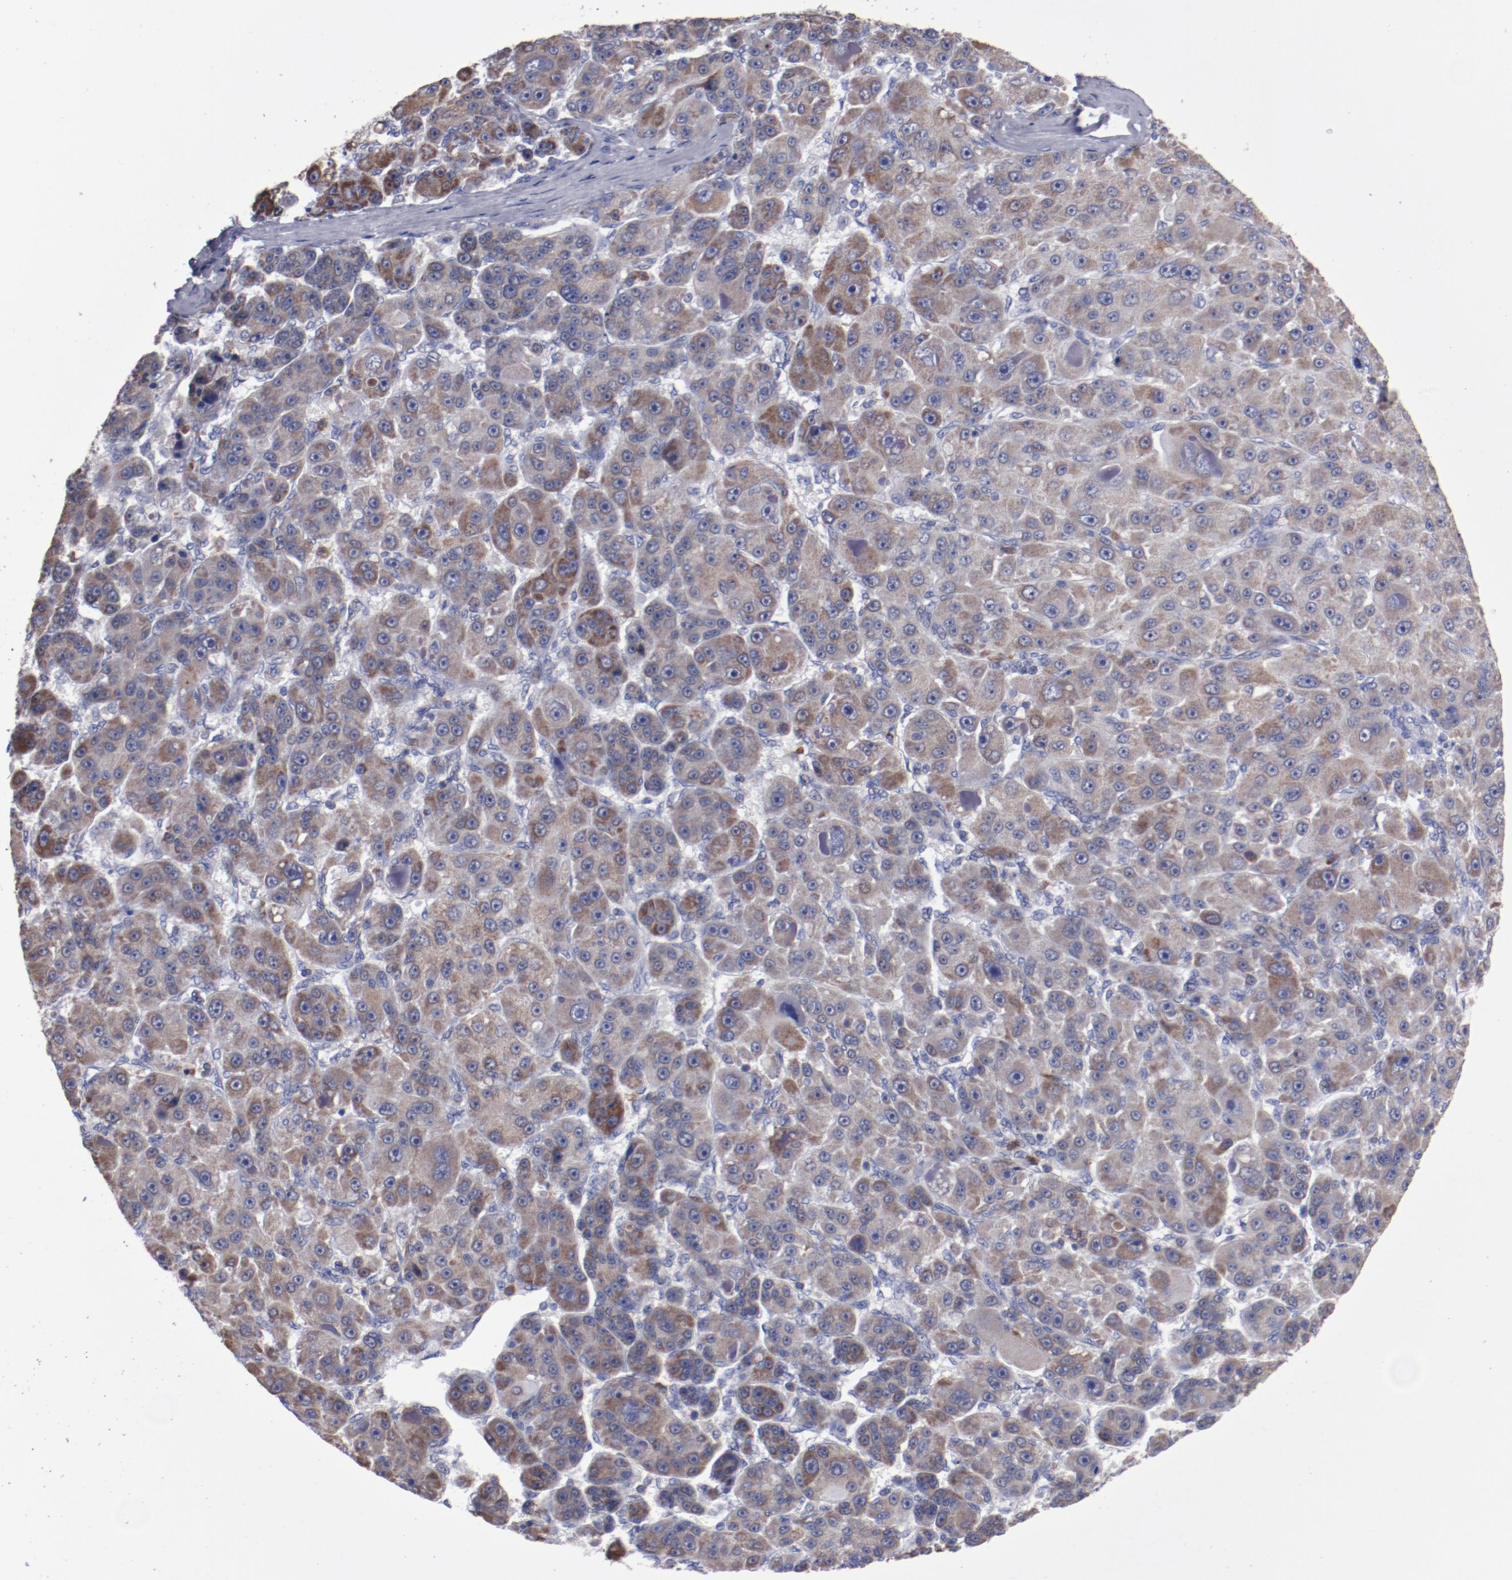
{"staining": {"intensity": "moderate", "quantity": "<25%", "location": "cytoplasmic/membranous"}, "tissue": "liver cancer", "cell_type": "Tumor cells", "image_type": "cancer", "snomed": [{"axis": "morphology", "description": "Carcinoma, Hepatocellular, NOS"}, {"axis": "topography", "description": "Liver"}], "caption": "DAB (3,3'-diaminobenzidine) immunohistochemical staining of human liver cancer demonstrates moderate cytoplasmic/membranous protein expression in approximately <25% of tumor cells.", "gene": "FGR", "patient": {"sex": "male", "age": 76}}